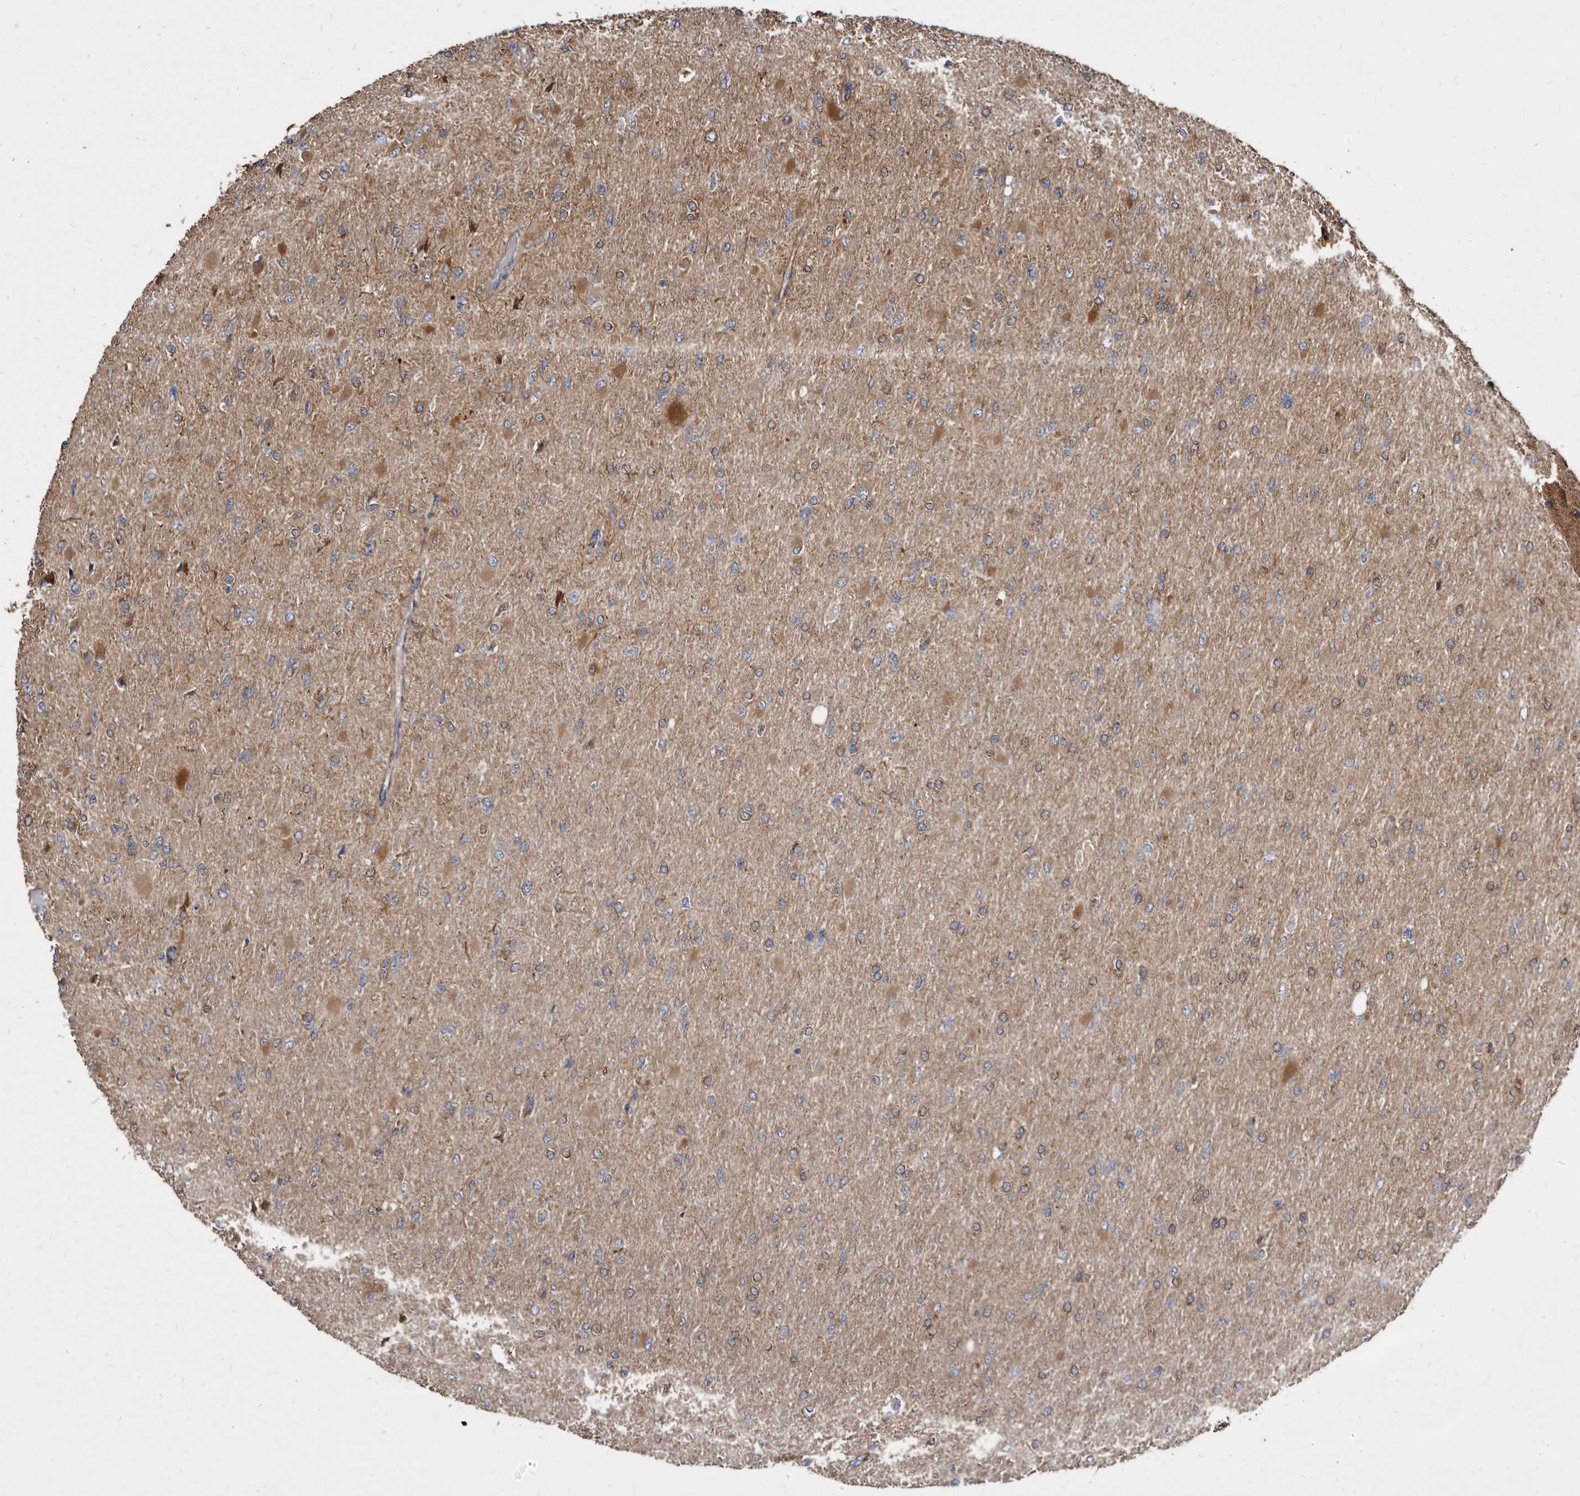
{"staining": {"intensity": "weak", "quantity": "<25%", "location": "cytoplasmic/membranous"}, "tissue": "glioma", "cell_type": "Tumor cells", "image_type": "cancer", "snomed": [{"axis": "morphology", "description": "Glioma, malignant, High grade"}, {"axis": "topography", "description": "Cerebral cortex"}], "caption": "The immunohistochemistry (IHC) micrograph has no significant positivity in tumor cells of glioma tissue. Nuclei are stained in blue.", "gene": "KCTD20", "patient": {"sex": "female", "age": 36}}